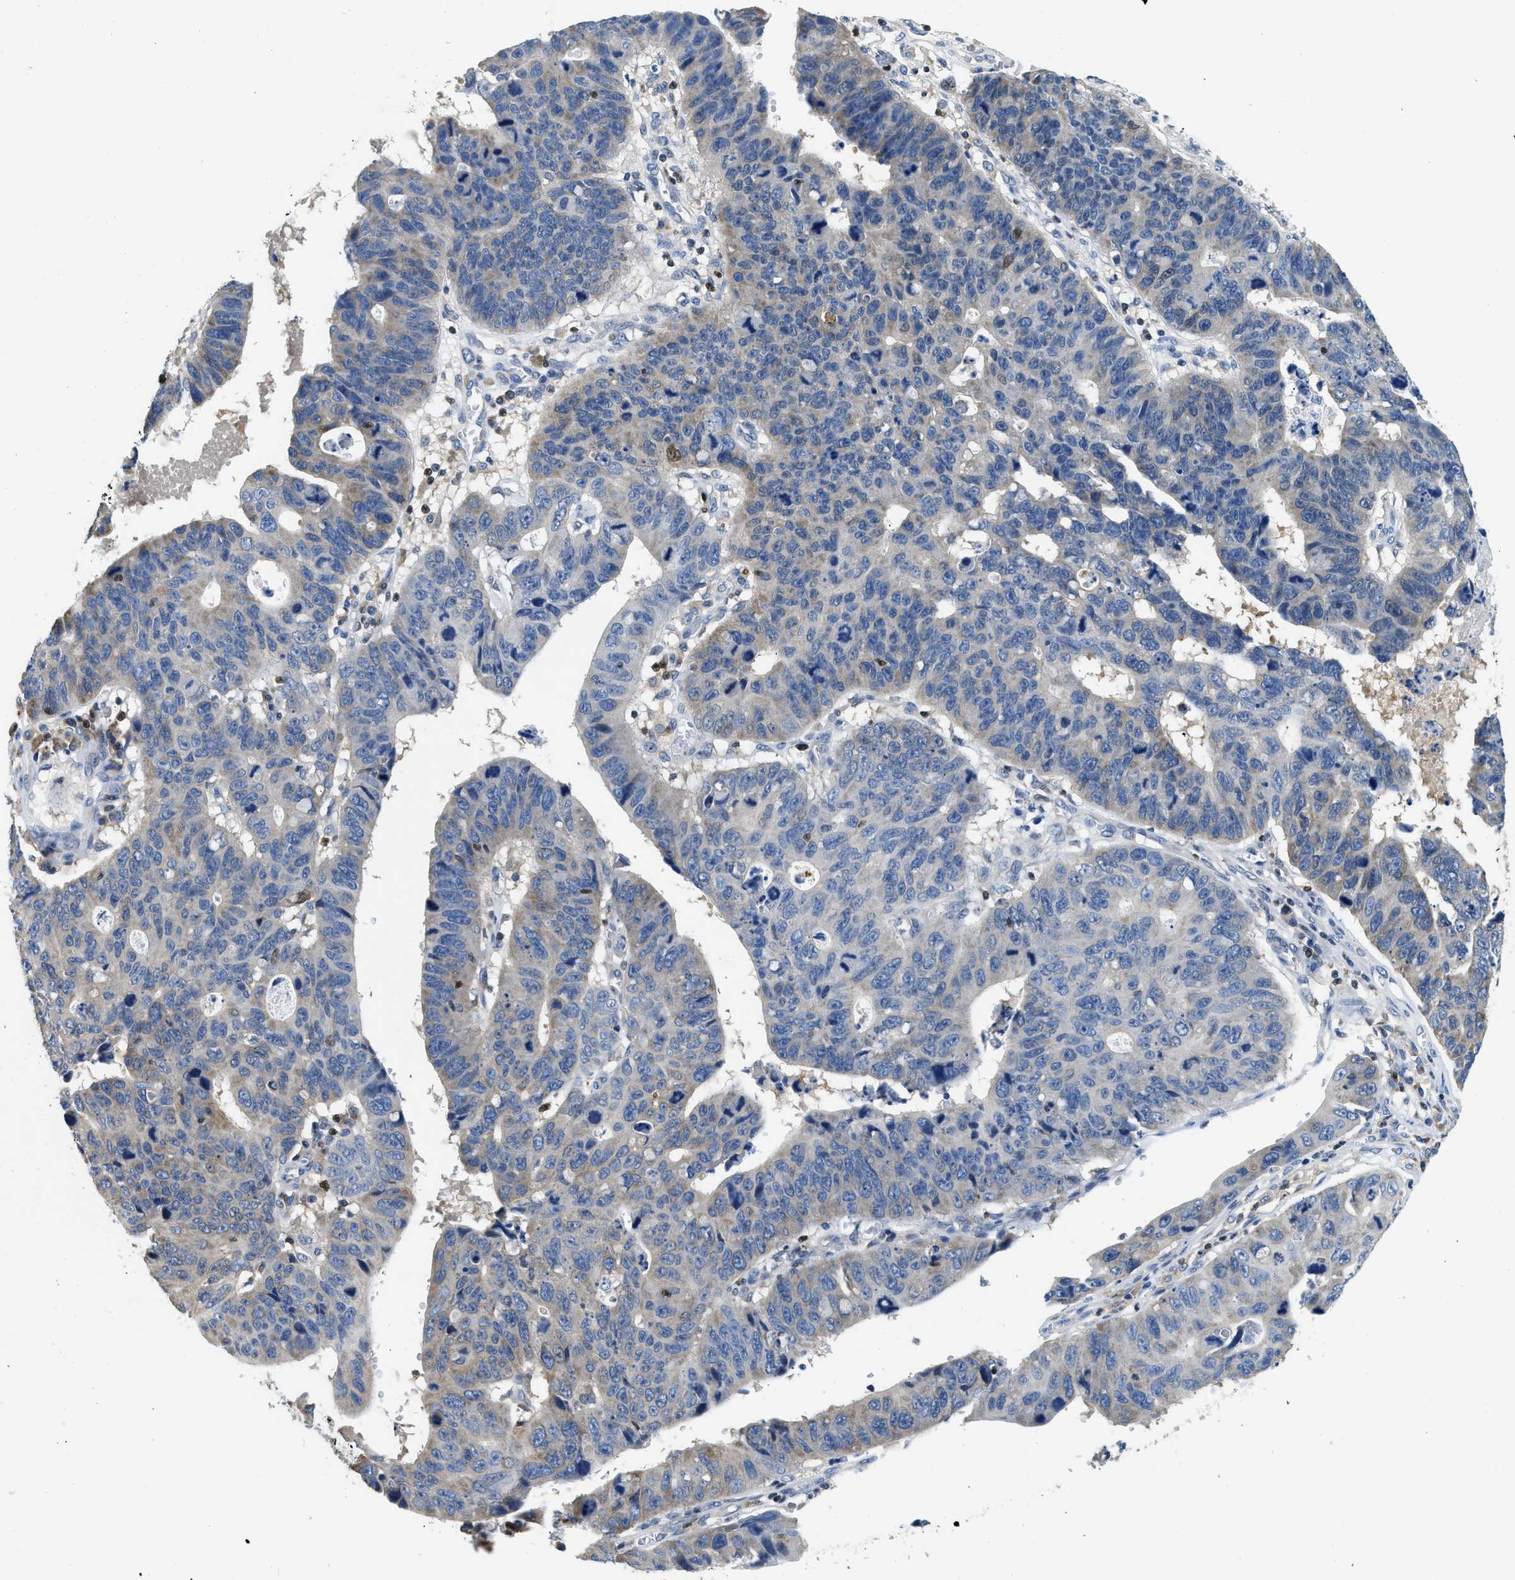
{"staining": {"intensity": "weak", "quantity": "25%-75%", "location": "cytoplasmic/membranous"}, "tissue": "stomach cancer", "cell_type": "Tumor cells", "image_type": "cancer", "snomed": [{"axis": "morphology", "description": "Adenocarcinoma, NOS"}, {"axis": "topography", "description": "Stomach"}], "caption": "IHC staining of stomach cancer (adenocarcinoma), which displays low levels of weak cytoplasmic/membranous expression in approximately 25%-75% of tumor cells indicating weak cytoplasmic/membranous protein positivity. The staining was performed using DAB (3,3'-diaminobenzidine) (brown) for protein detection and nuclei were counterstained in hematoxylin (blue).", "gene": "TOX", "patient": {"sex": "male", "age": 59}}